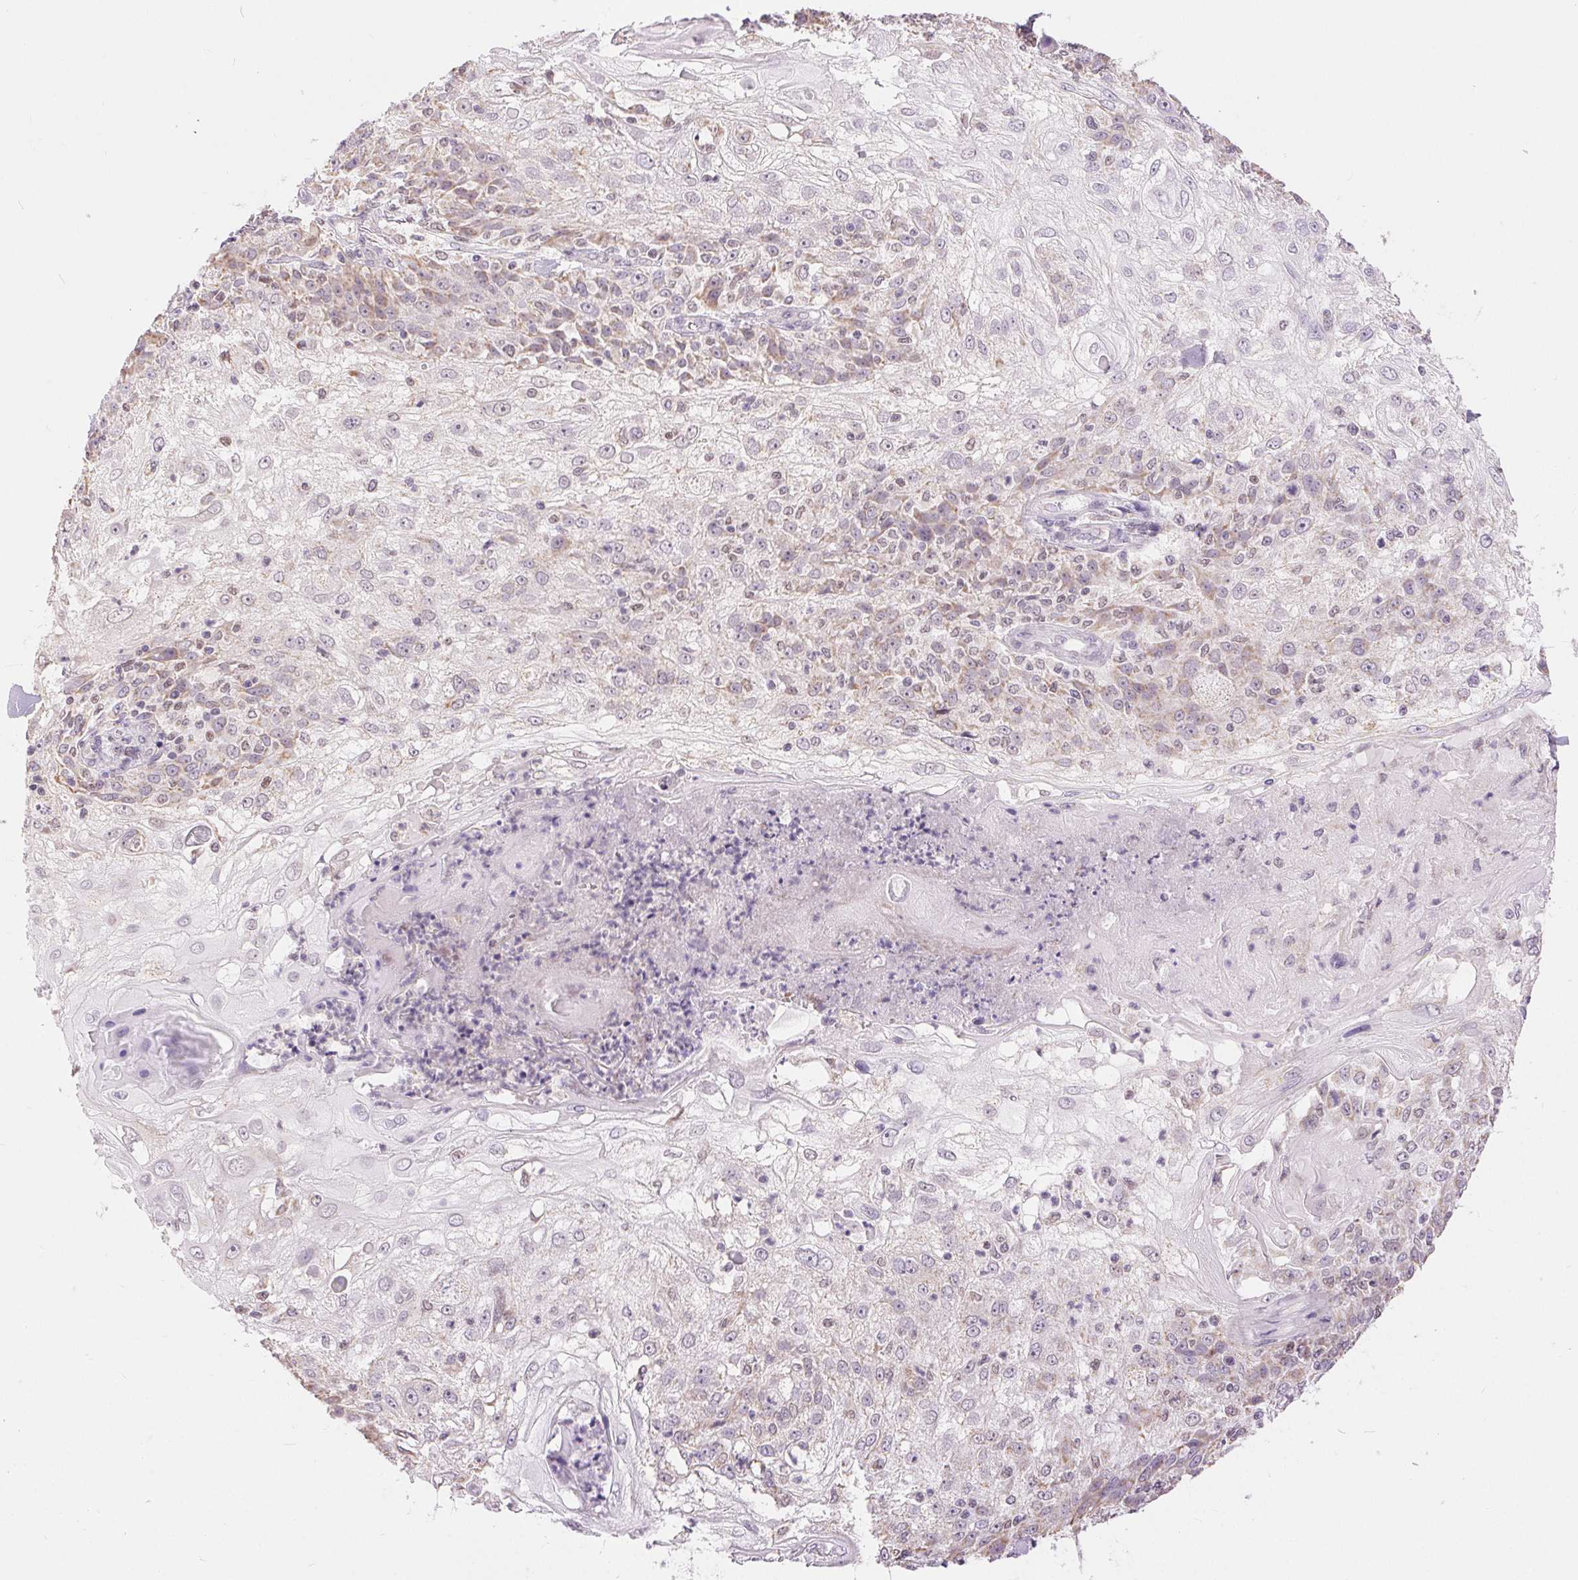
{"staining": {"intensity": "weak", "quantity": "<25%", "location": "cytoplasmic/membranous"}, "tissue": "skin cancer", "cell_type": "Tumor cells", "image_type": "cancer", "snomed": [{"axis": "morphology", "description": "Normal tissue, NOS"}, {"axis": "morphology", "description": "Squamous cell carcinoma, NOS"}, {"axis": "topography", "description": "Skin"}], "caption": "Tumor cells are negative for brown protein staining in skin squamous cell carcinoma.", "gene": "POU2F2", "patient": {"sex": "female", "age": 83}}